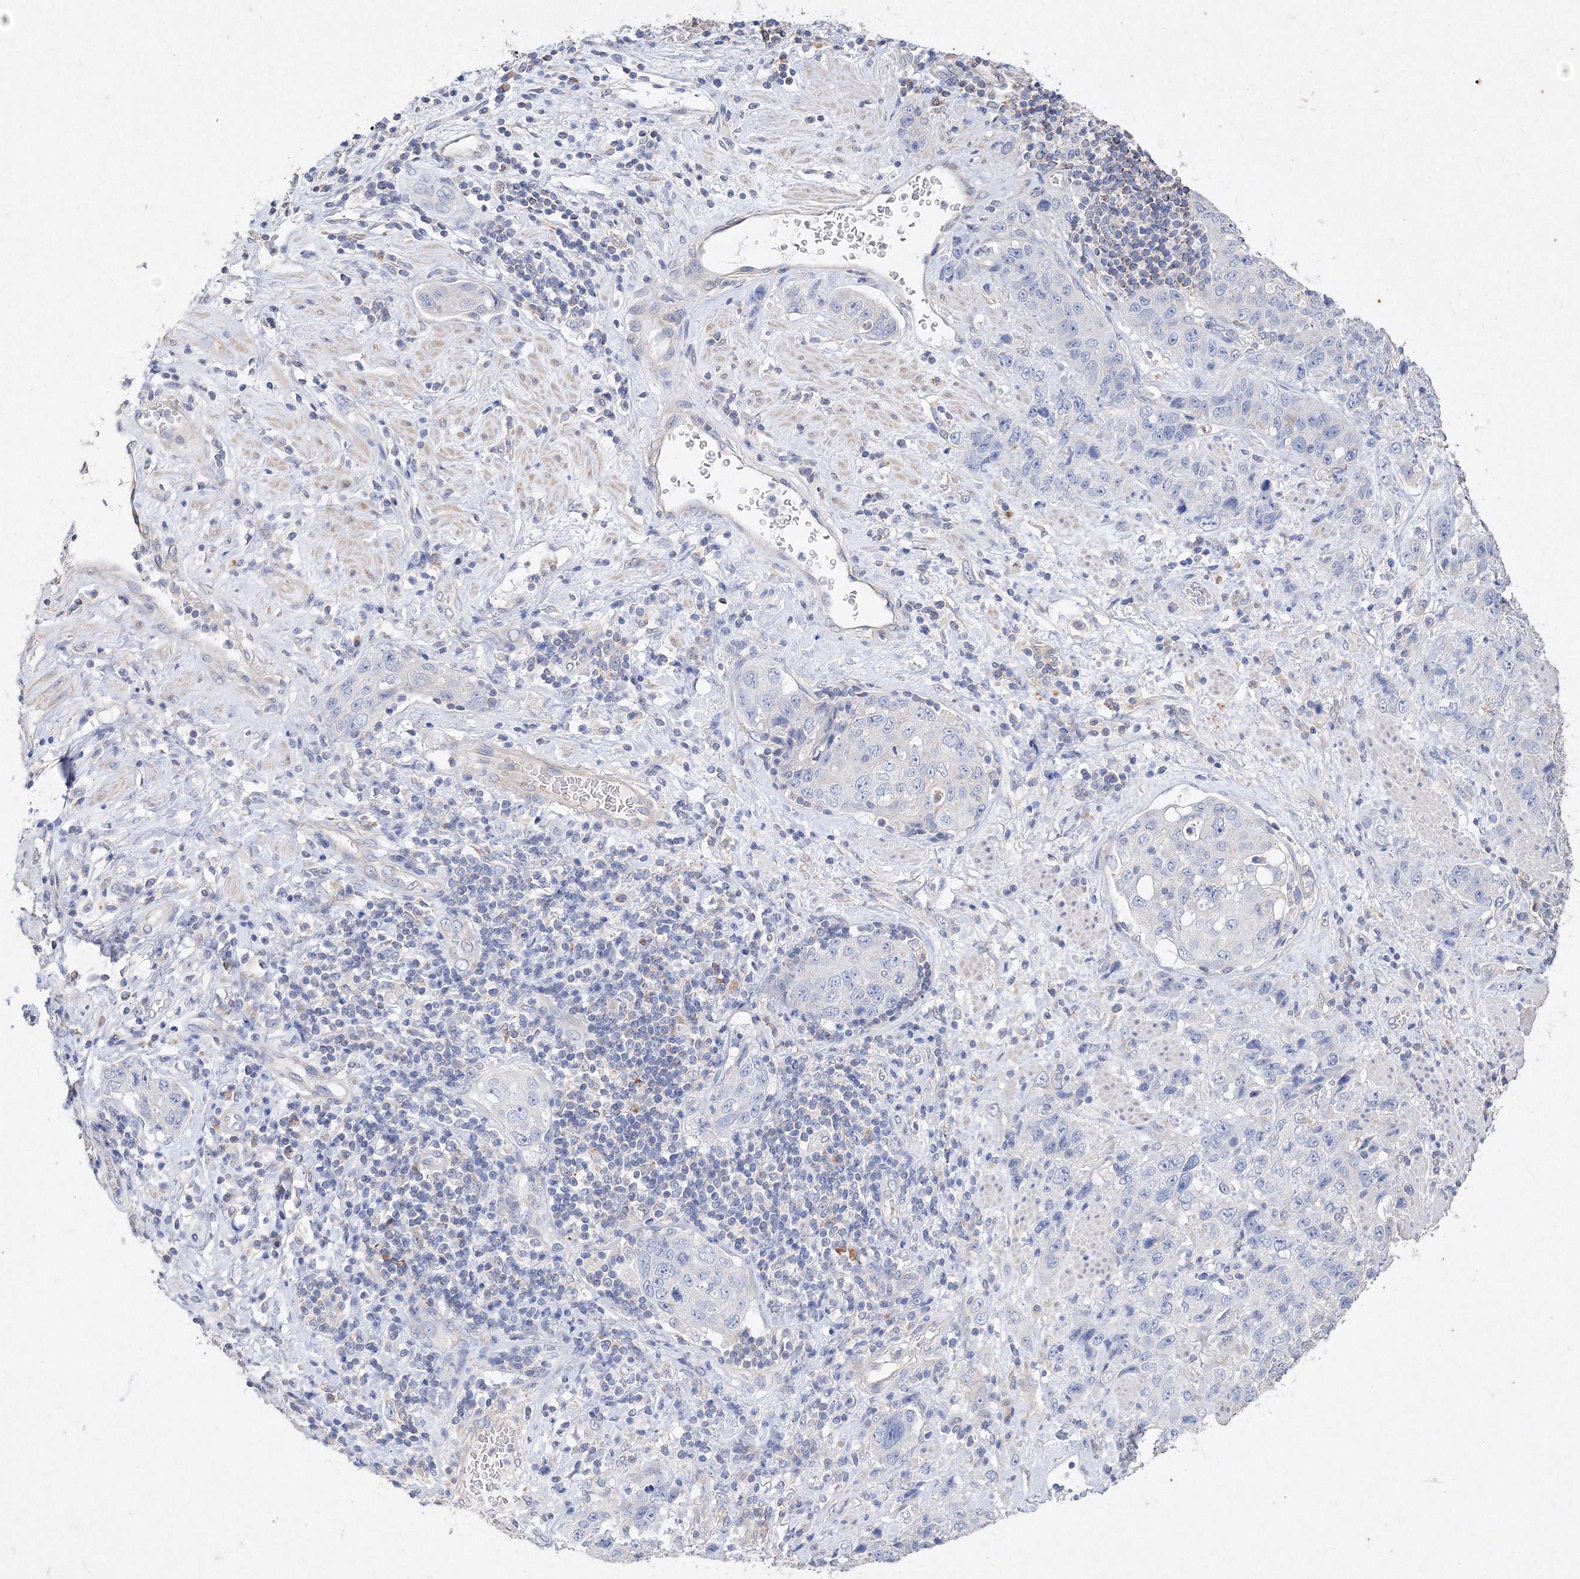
{"staining": {"intensity": "negative", "quantity": "none", "location": "none"}, "tissue": "stomach cancer", "cell_type": "Tumor cells", "image_type": "cancer", "snomed": [{"axis": "morphology", "description": "Adenocarcinoma, NOS"}, {"axis": "topography", "description": "Stomach"}], "caption": "Stomach adenocarcinoma stained for a protein using immunohistochemistry displays no expression tumor cells.", "gene": "GLS", "patient": {"sex": "male", "age": 48}}